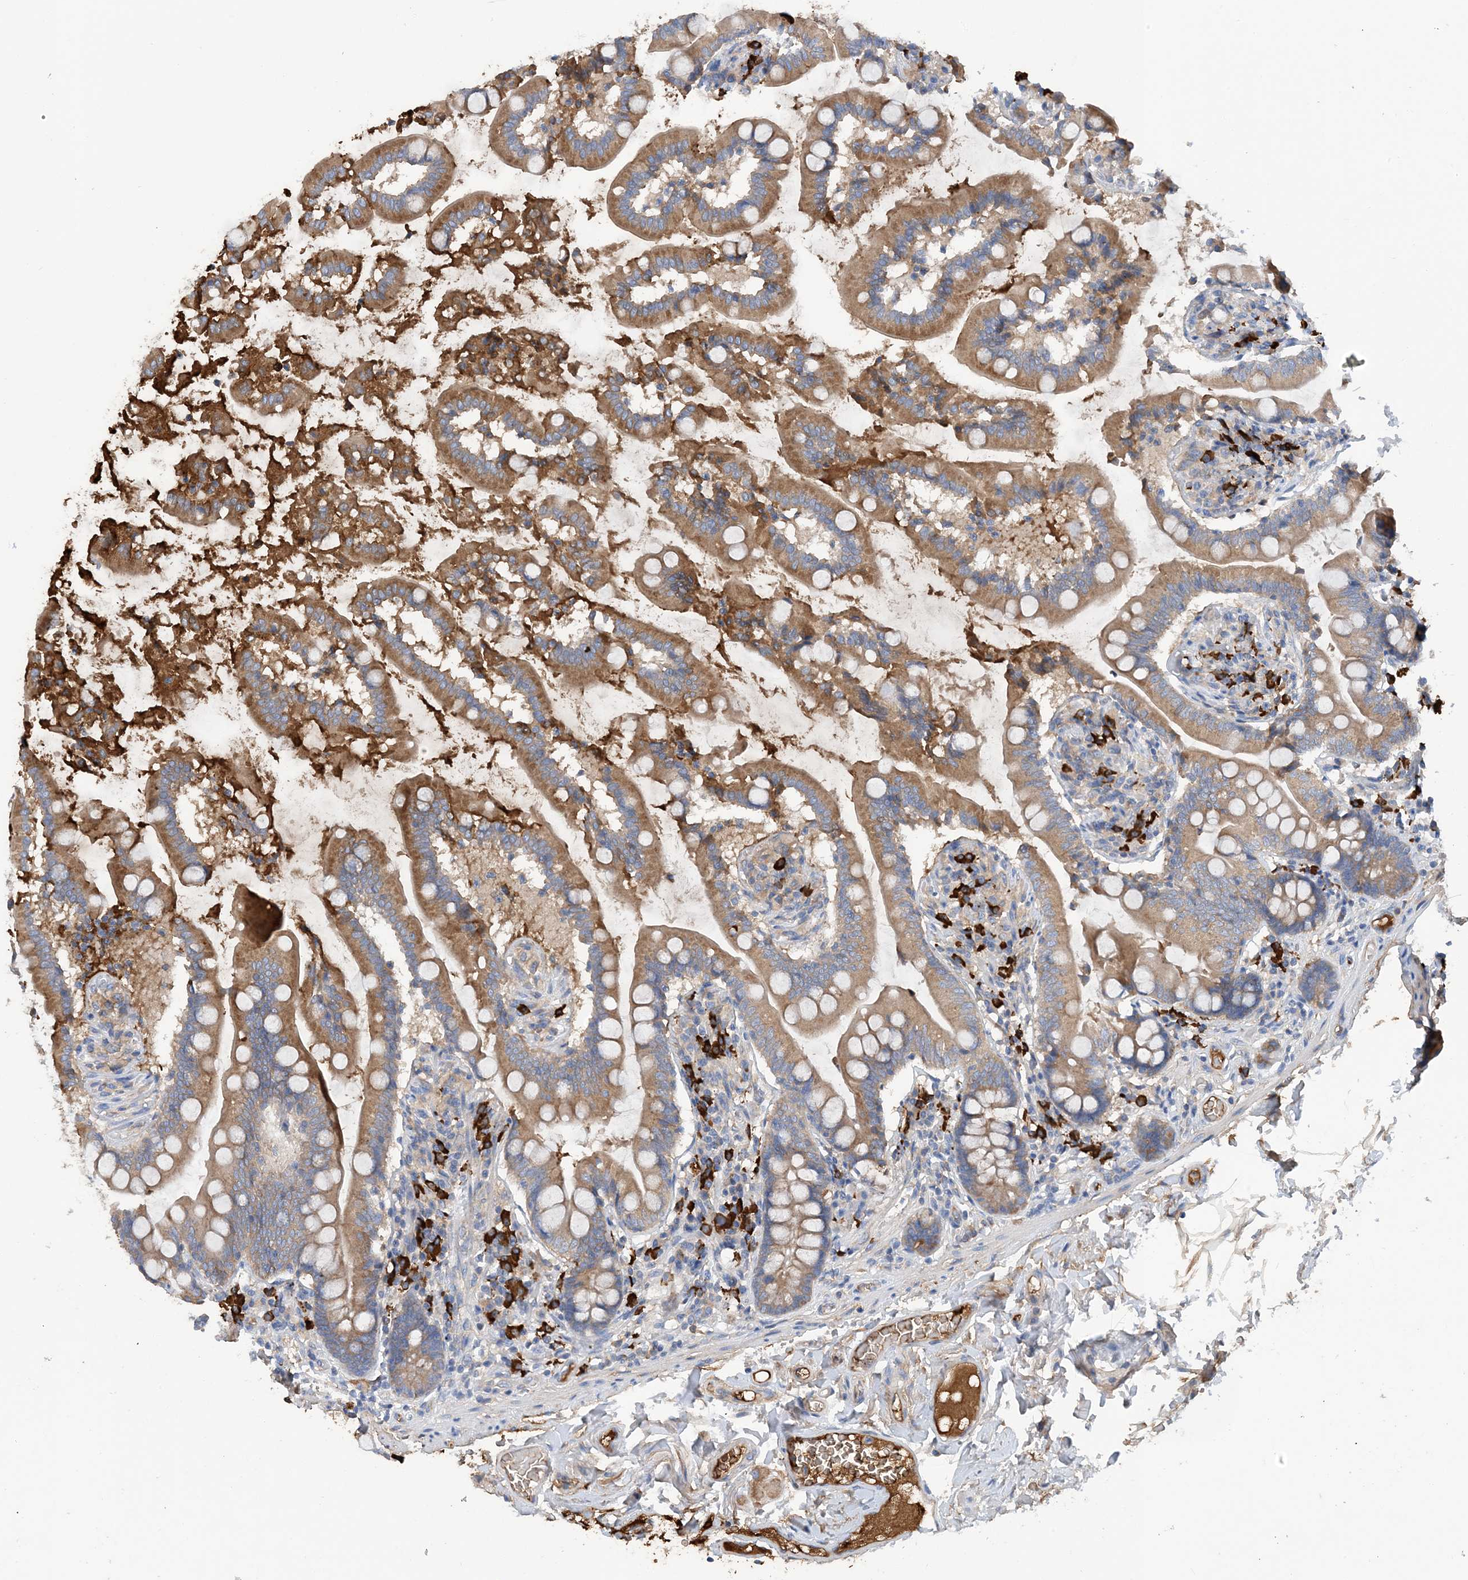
{"staining": {"intensity": "moderate", "quantity": ">75%", "location": "cytoplasmic/membranous"}, "tissue": "small intestine", "cell_type": "Glandular cells", "image_type": "normal", "snomed": [{"axis": "morphology", "description": "Normal tissue, NOS"}, {"axis": "topography", "description": "Small intestine"}], "caption": "Immunohistochemical staining of benign human small intestine demonstrates medium levels of moderate cytoplasmic/membranous expression in approximately >75% of glandular cells. The protein of interest is shown in brown color, while the nuclei are stained blue.", "gene": "SLC5A11", "patient": {"sex": "female", "age": 64}}